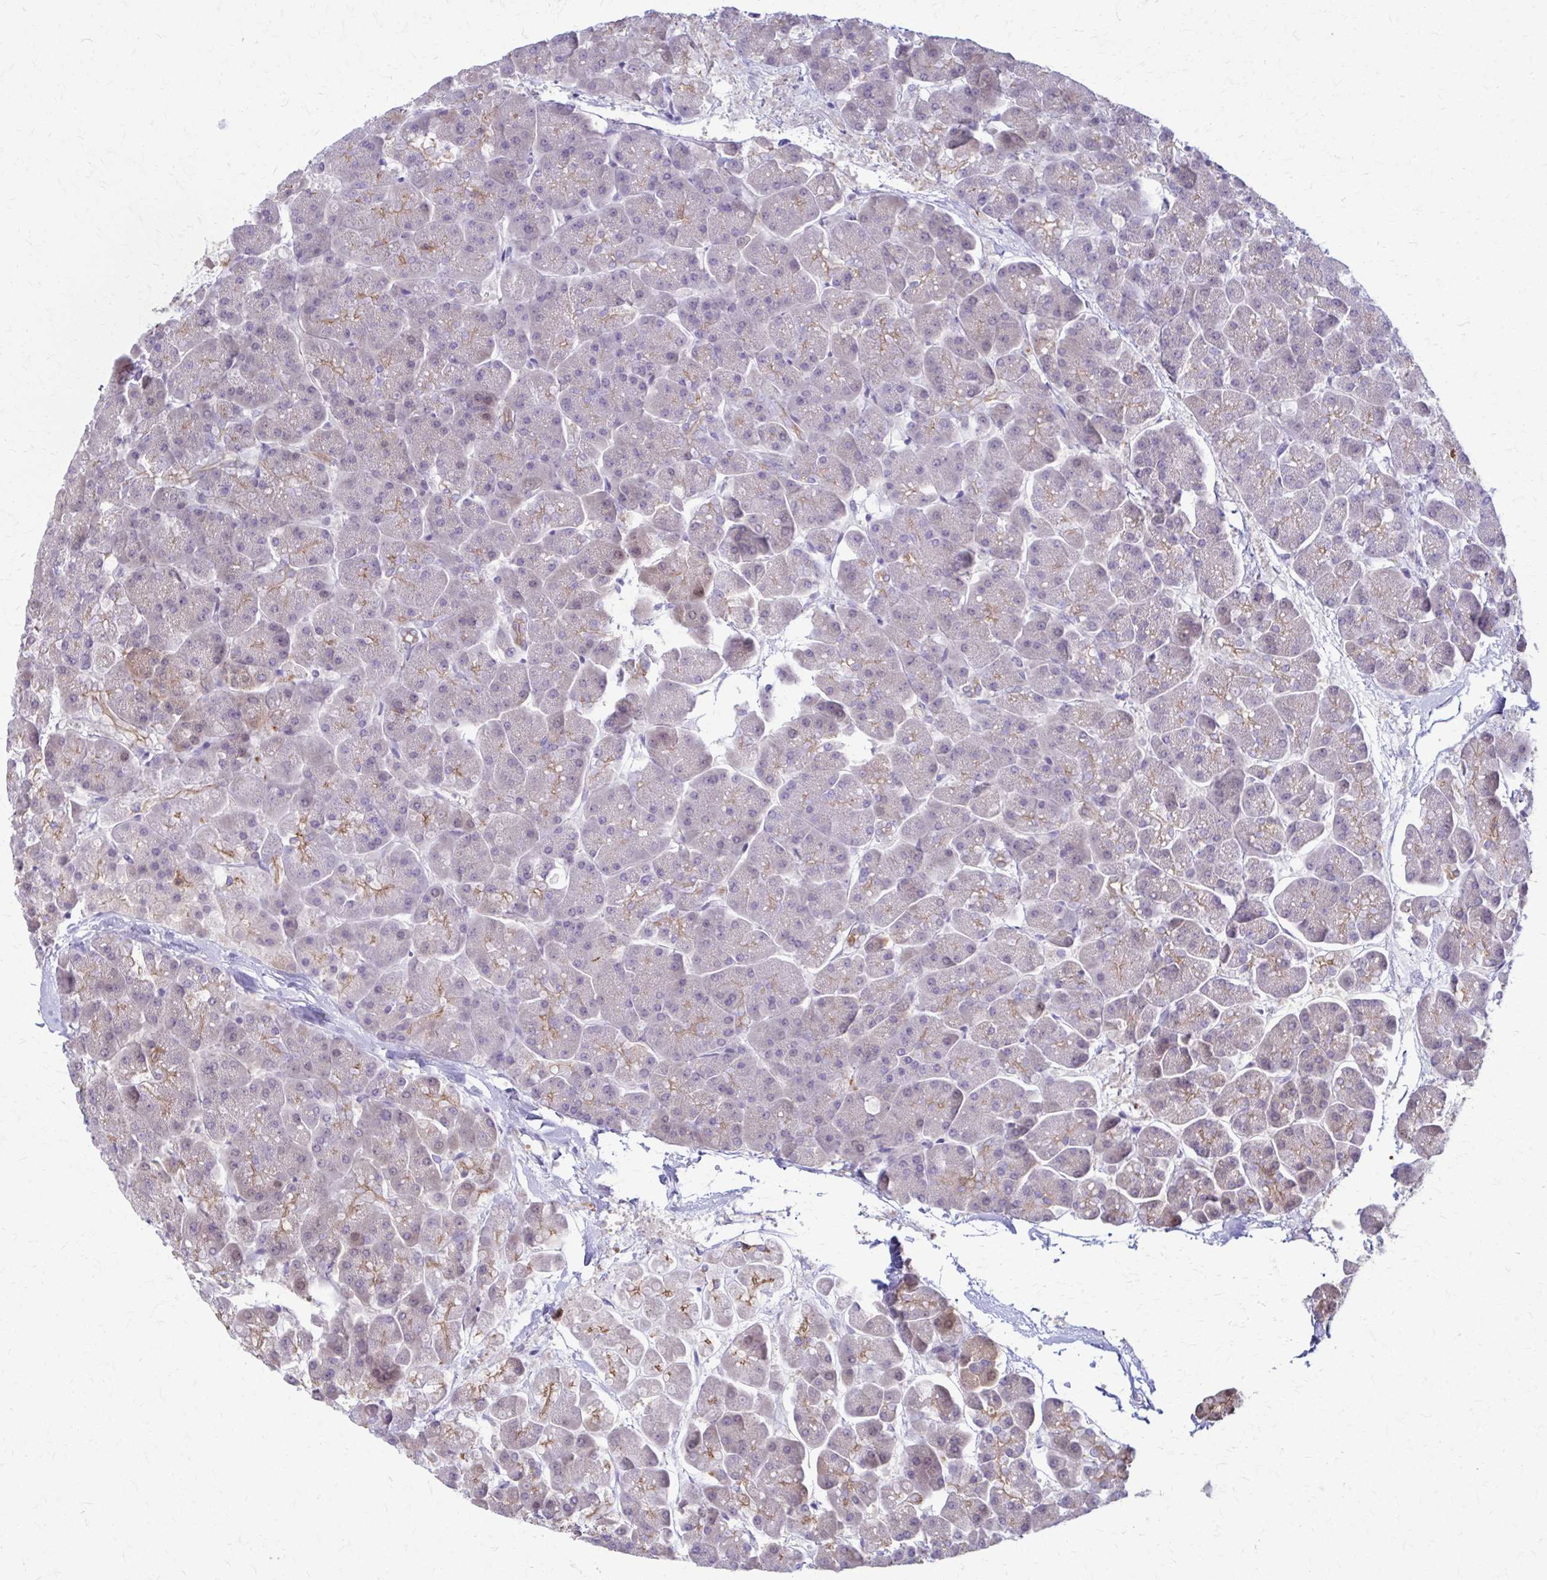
{"staining": {"intensity": "moderate", "quantity": "<25%", "location": "cytoplasmic/membranous,nuclear"}, "tissue": "pancreas", "cell_type": "Exocrine glandular cells", "image_type": "normal", "snomed": [{"axis": "morphology", "description": "Normal tissue, NOS"}, {"axis": "topography", "description": "Pancreas"}, {"axis": "topography", "description": "Peripheral nerve tissue"}], "caption": "Immunohistochemical staining of benign human pancreas shows <25% levels of moderate cytoplasmic/membranous,nuclear protein positivity in approximately <25% of exocrine glandular cells.", "gene": "DSP", "patient": {"sex": "male", "age": 54}}